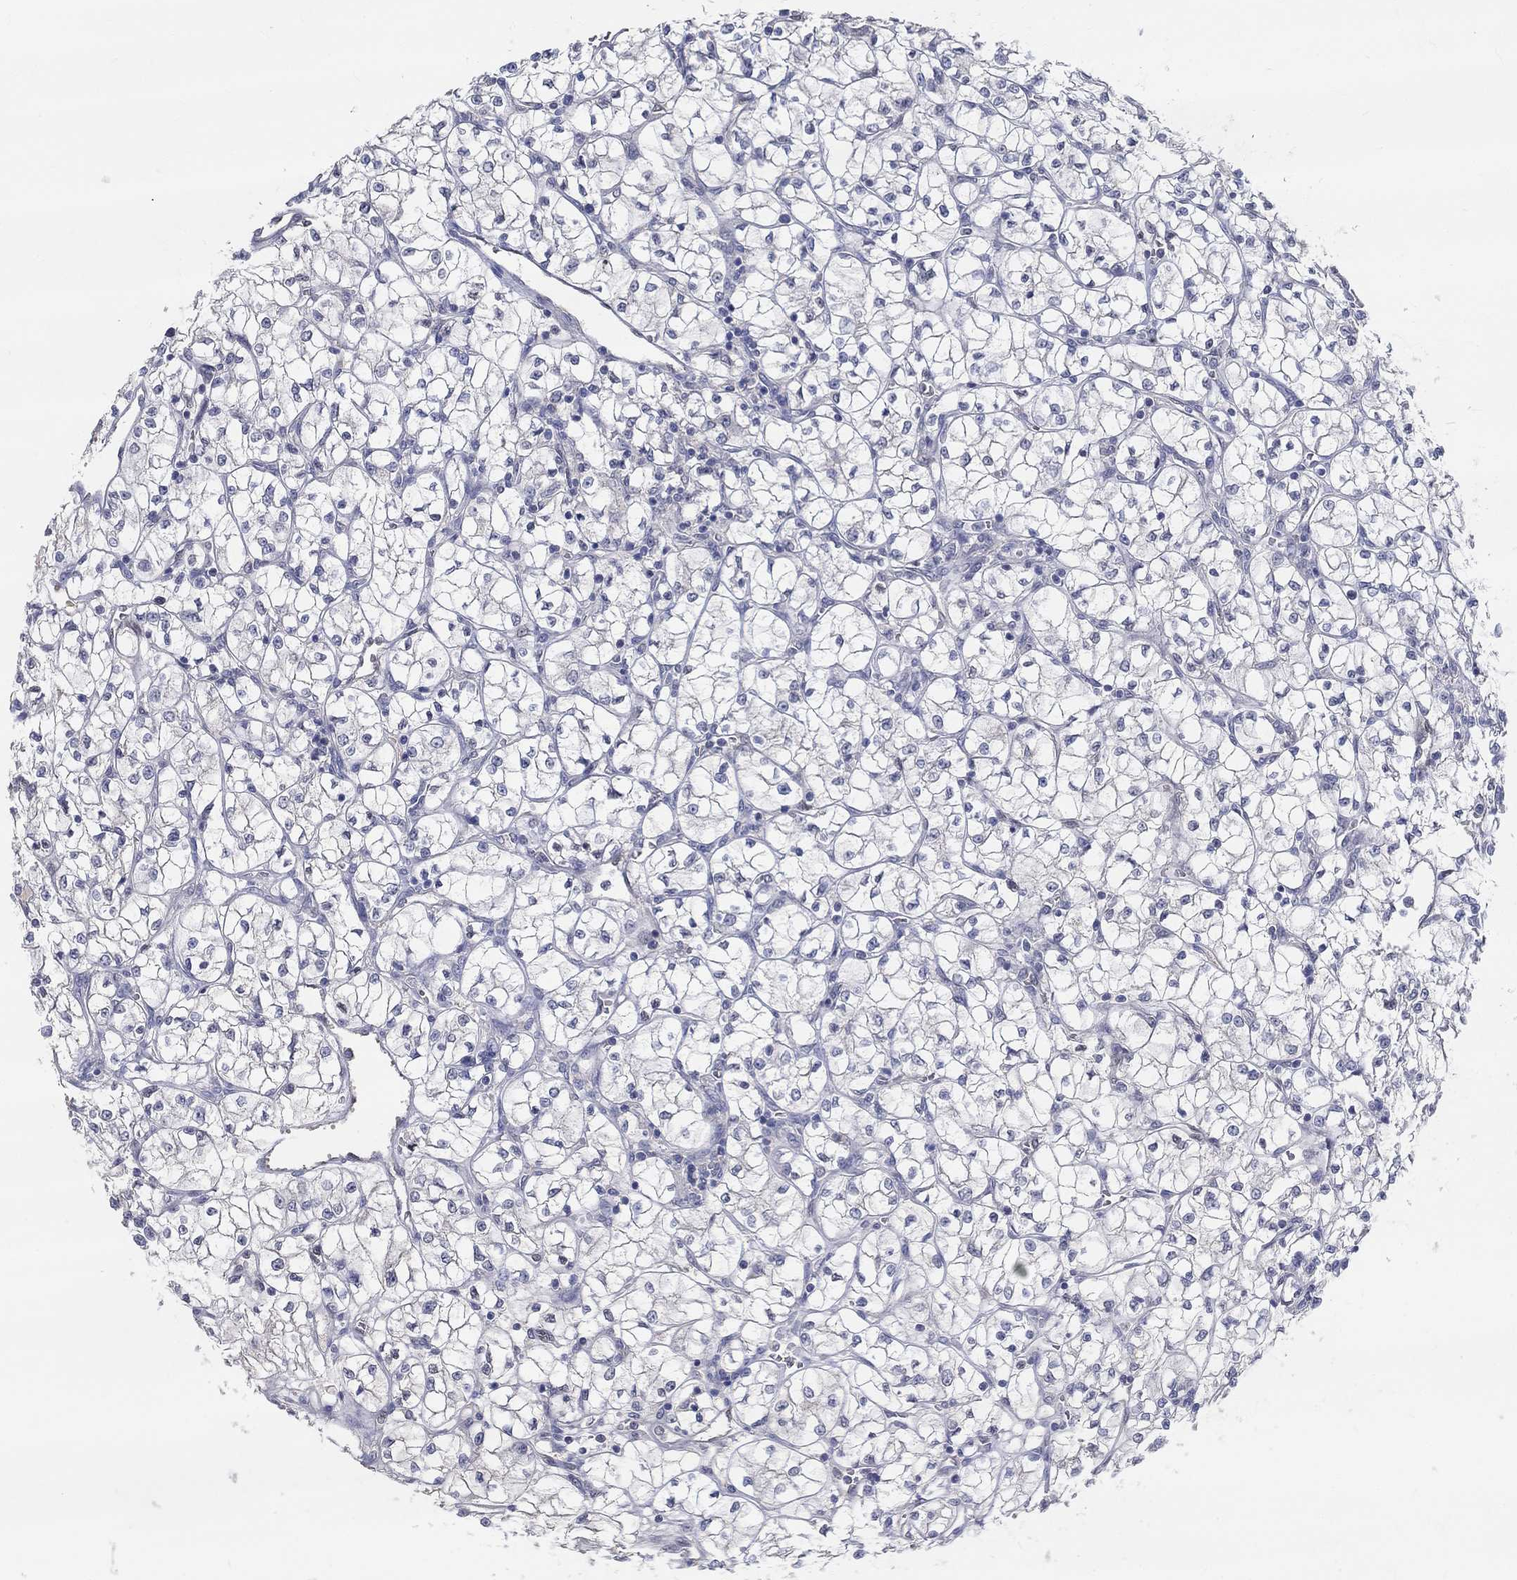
{"staining": {"intensity": "negative", "quantity": "none", "location": "none"}, "tissue": "renal cancer", "cell_type": "Tumor cells", "image_type": "cancer", "snomed": [{"axis": "morphology", "description": "Adenocarcinoma, NOS"}, {"axis": "topography", "description": "Kidney"}], "caption": "This image is of renal adenocarcinoma stained with immunohistochemistry to label a protein in brown with the nuclei are counter-stained blue. There is no positivity in tumor cells. The staining is performed using DAB brown chromogen with nuclei counter-stained in using hematoxylin.", "gene": "FGF2", "patient": {"sex": "female", "age": 64}}